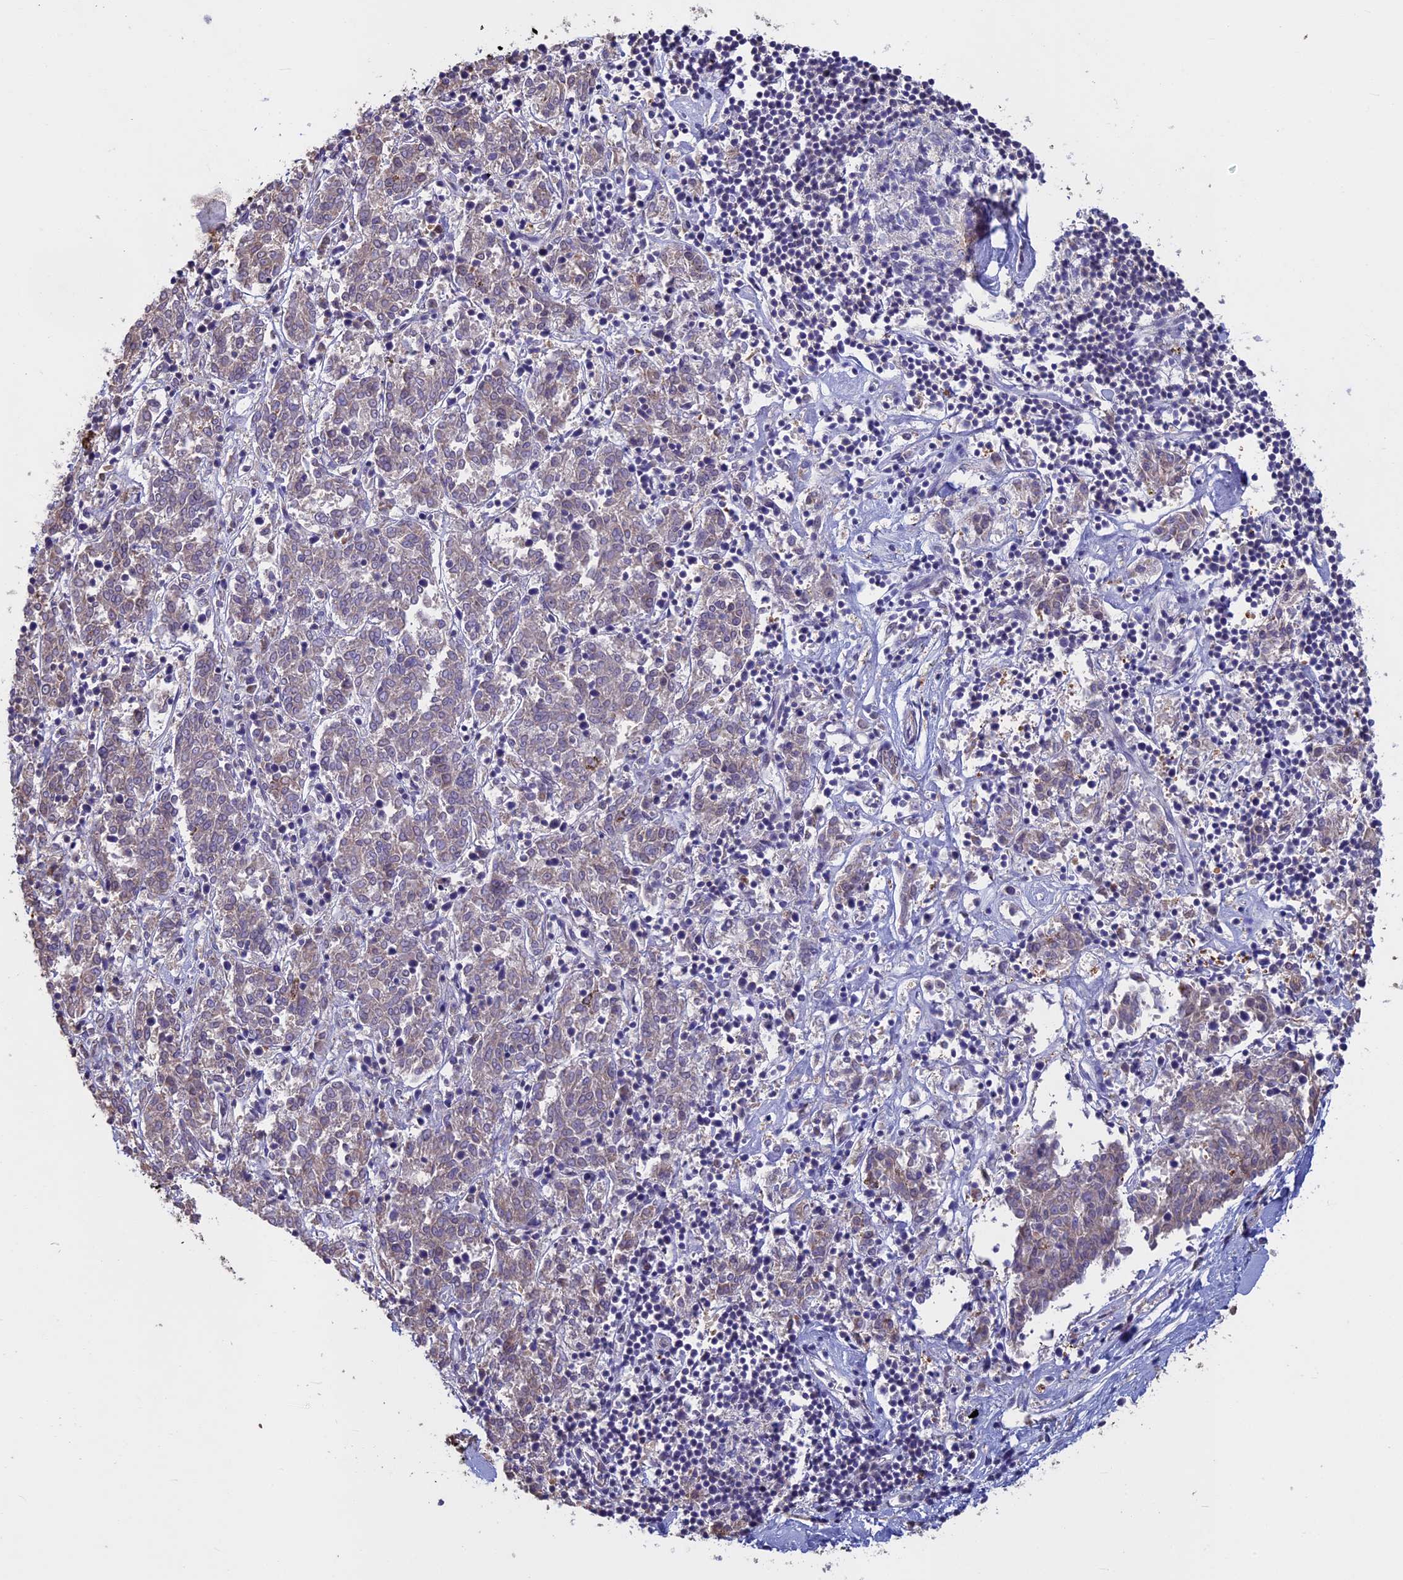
{"staining": {"intensity": "weak", "quantity": "<25%", "location": "cytoplasmic/membranous"}, "tissue": "melanoma", "cell_type": "Tumor cells", "image_type": "cancer", "snomed": [{"axis": "morphology", "description": "Malignant melanoma, NOS"}, {"axis": "topography", "description": "Skin"}], "caption": "An immunohistochemistry (IHC) image of melanoma is shown. There is no staining in tumor cells of melanoma.", "gene": "ACSS1", "patient": {"sex": "female", "age": 72}}